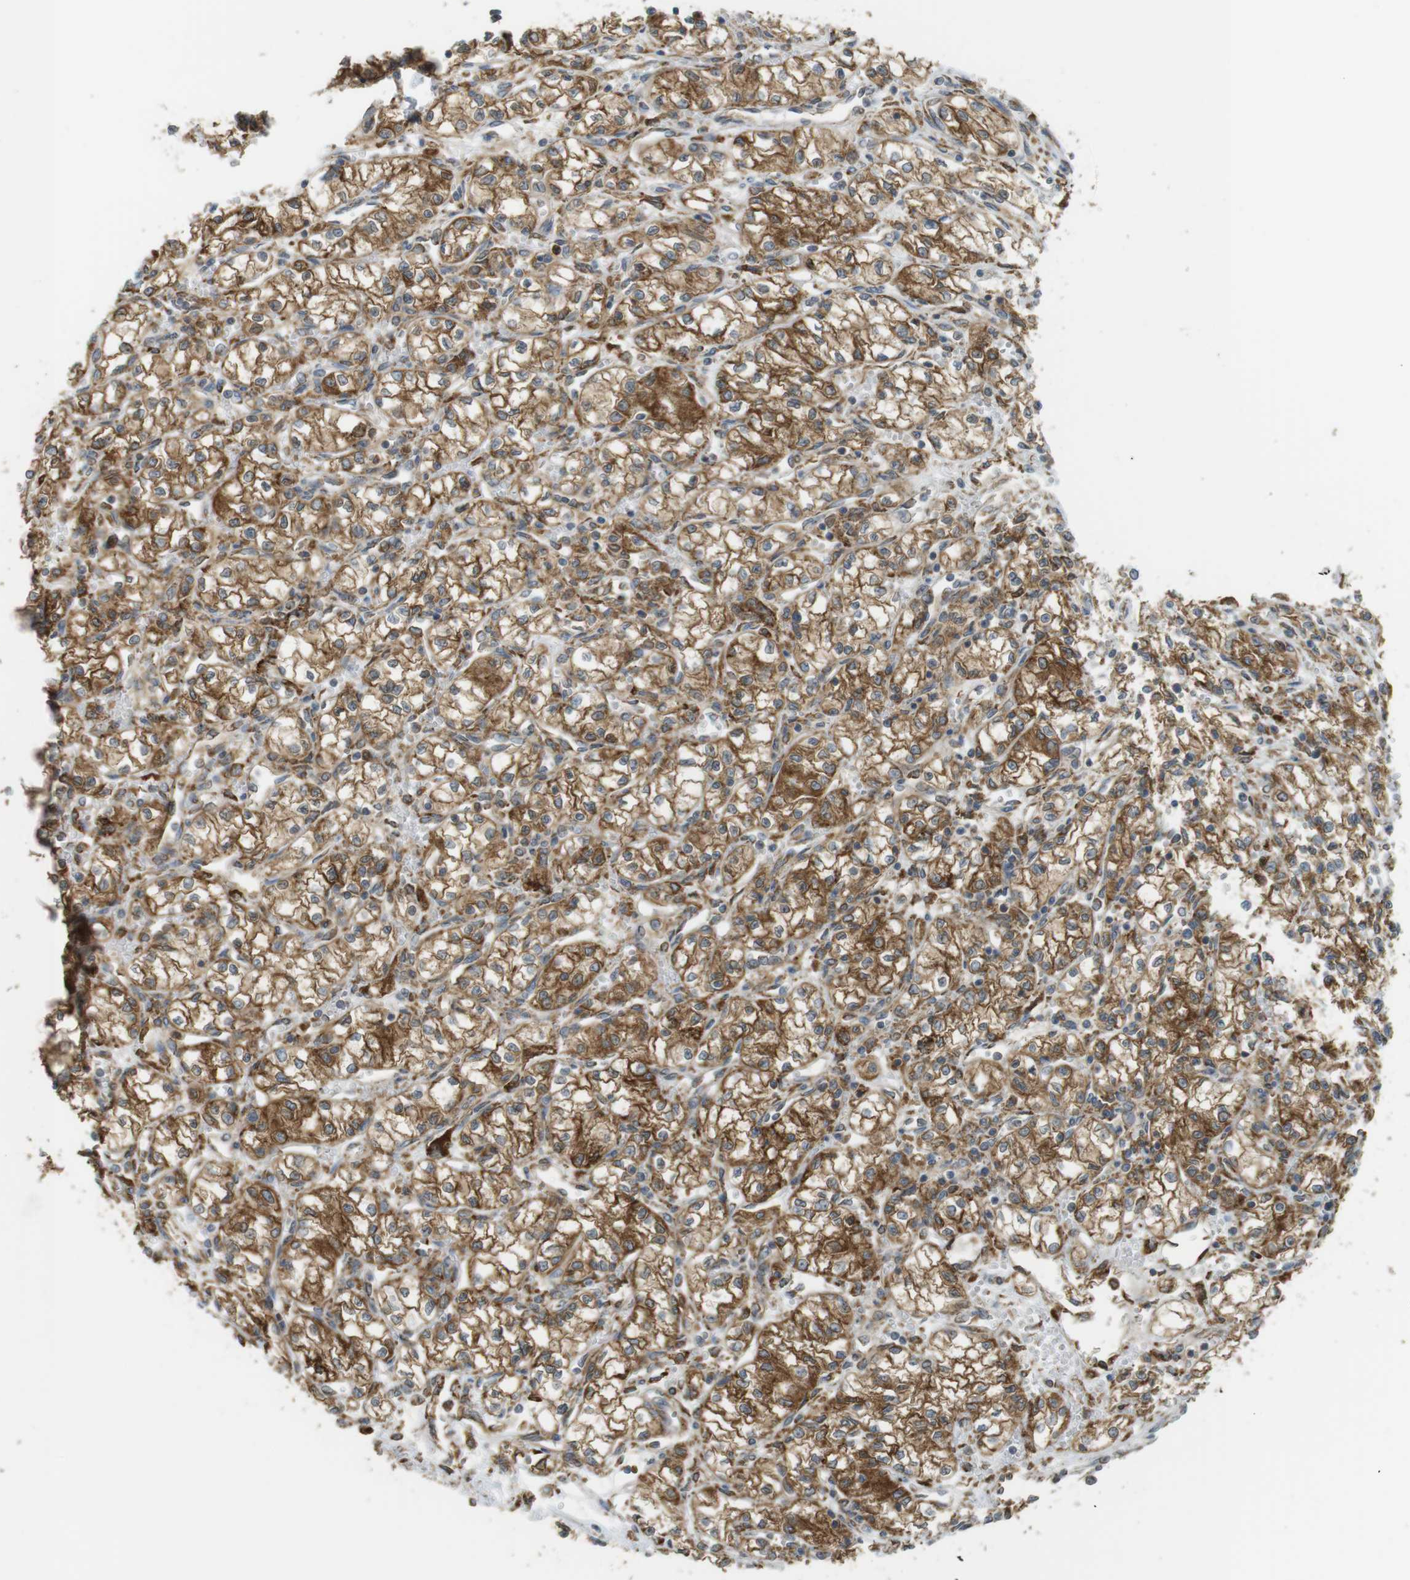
{"staining": {"intensity": "strong", "quantity": ">75%", "location": "cytoplasmic/membranous"}, "tissue": "renal cancer", "cell_type": "Tumor cells", "image_type": "cancer", "snomed": [{"axis": "morphology", "description": "Normal tissue, NOS"}, {"axis": "morphology", "description": "Adenocarcinoma, NOS"}, {"axis": "topography", "description": "Kidney"}], "caption": "Immunohistochemistry of renal adenocarcinoma reveals high levels of strong cytoplasmic/membranous positivity in approximately >75% of tumor cells.", "gene": "MBOAT2", "patient": {"sex": "male", "age": 59}}